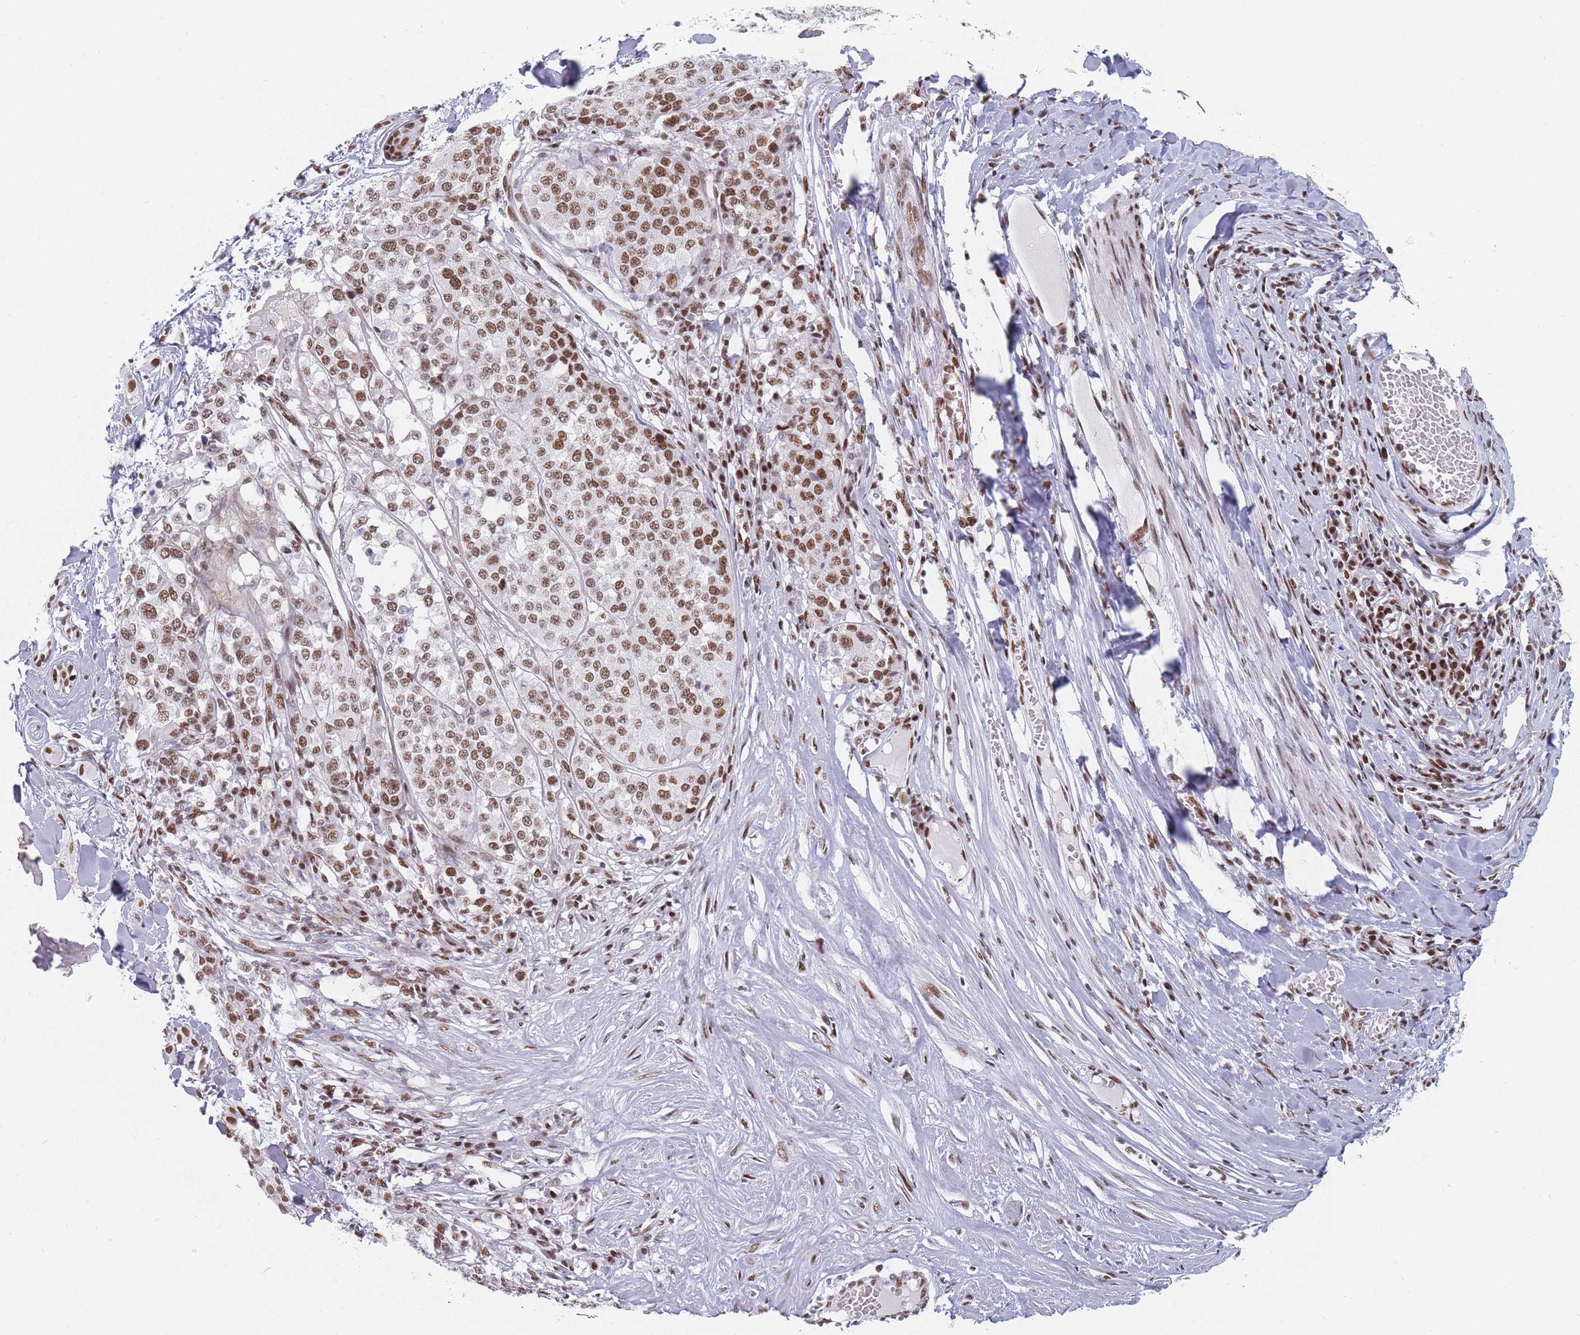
{"staining": {"intensity": "moderate", "quantity": ">75%", "location": "nuclear"}, "tissue": "melanoma", "cell_type": "Tumor cells", "image_type": "cancer", "snomed": [{"axis": "morphology", "description": "Malignant melanoma, Metastatic site"}, {"axis": "topography", "description": "Lymph node"}], "caption": "An IHC image of neoplastic tissue is shown. Protein staining in brown labels moderate nuclear positivity in malignant melanoma (metastatic site) within tumor cells.", "gene": "SAFB2", "patient": {"sex": "male", "age": 44}}